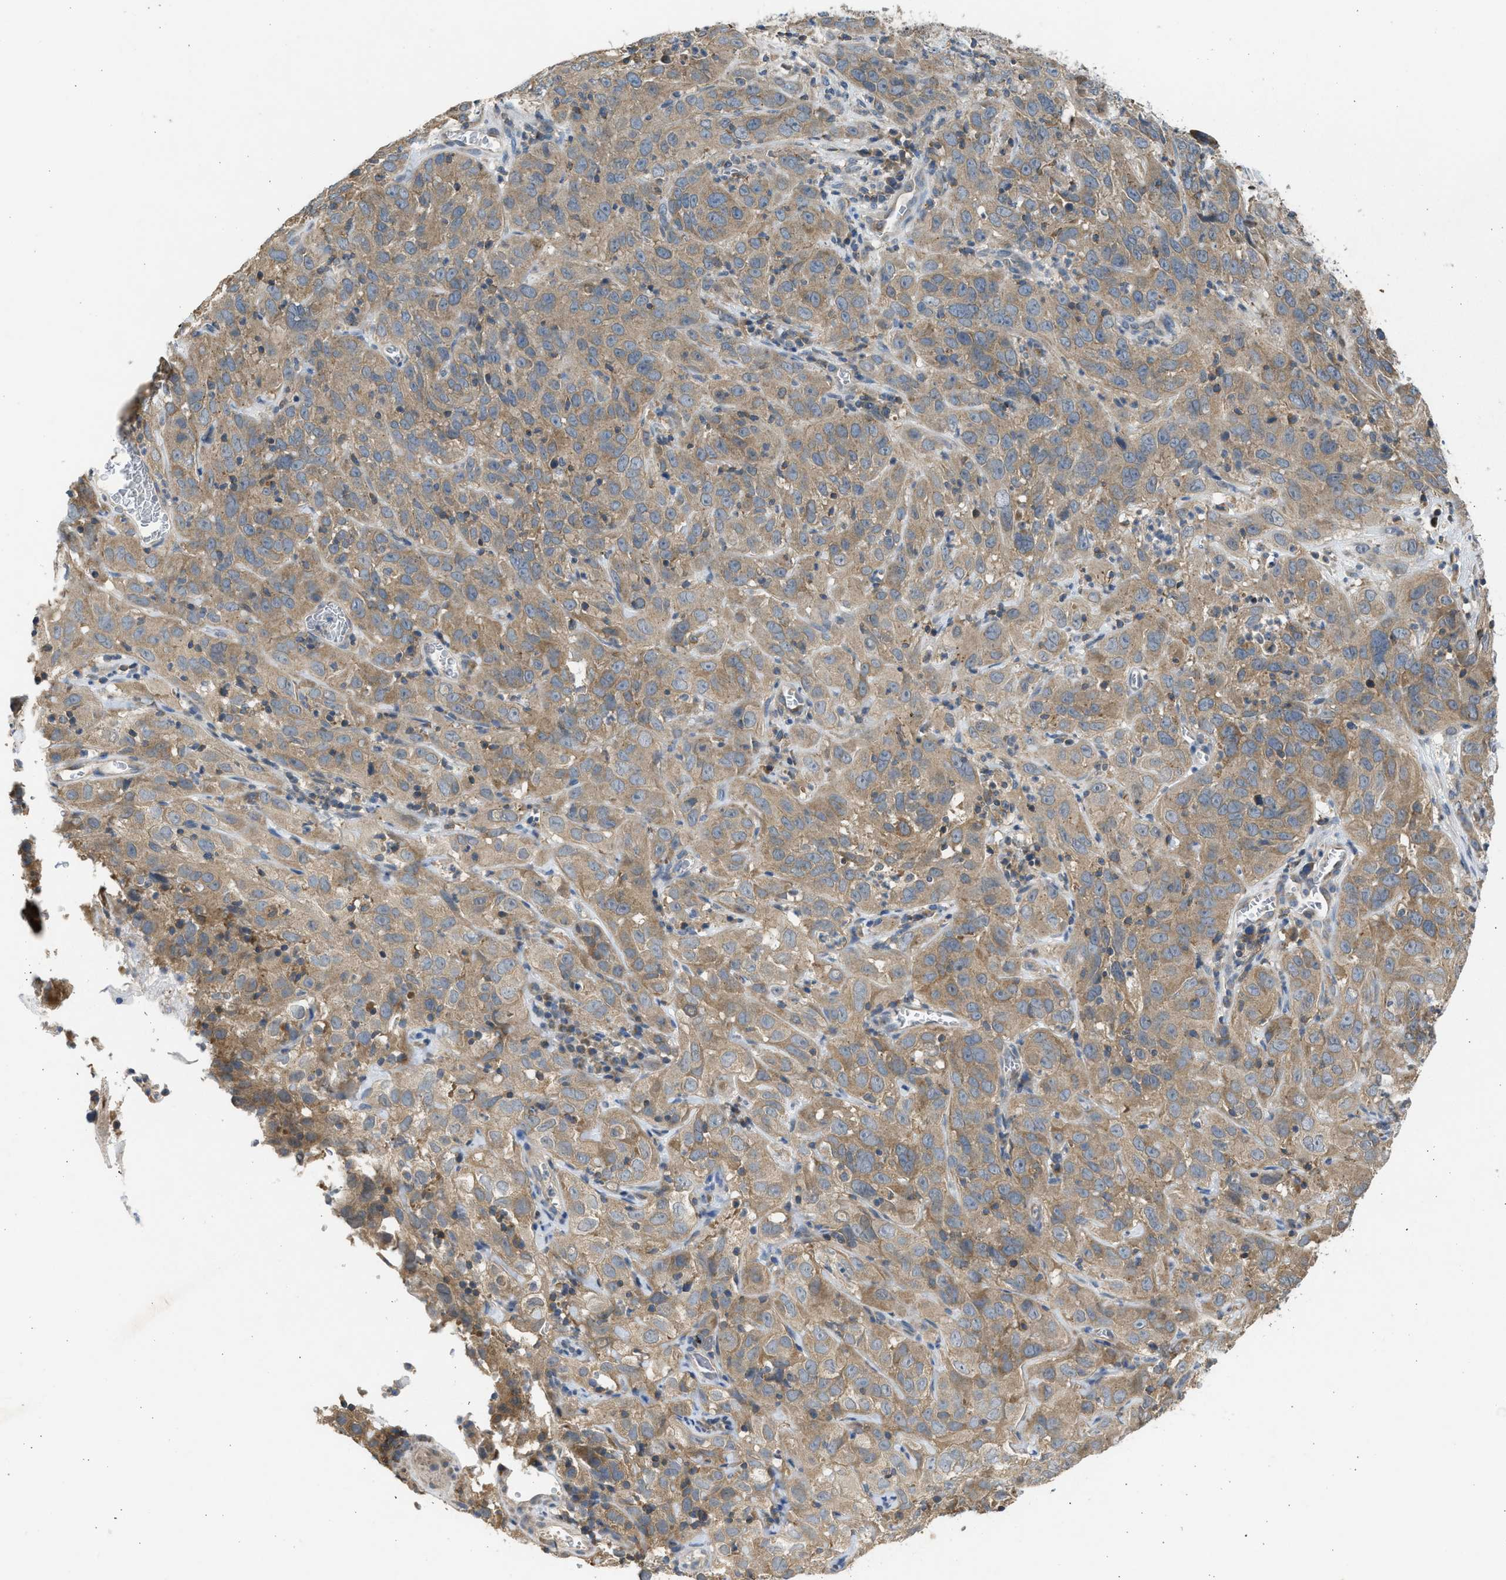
{"staining": {"intensity": "moderate", "quantity": ">75%", "location": "cytoplasmic/membranous"}, "tissue": "cervical cancer", "cell_type": "Tumor cells", "image_type": "cancer", "snomed": [{"axis": "morphology", "description": "Squamous cell carcinoma, NOS"}, {"axis": "topography", "description": "Cervix"}], "caption": "The photomicrograph shows staining of cervical squamous cell carcinoma, revealing moderate cytoplasmic/membranous protein positivity (brown color) within tumor cells.", "gene": "CYP1A1", "patient": {"sex": "female", "age": 32}}